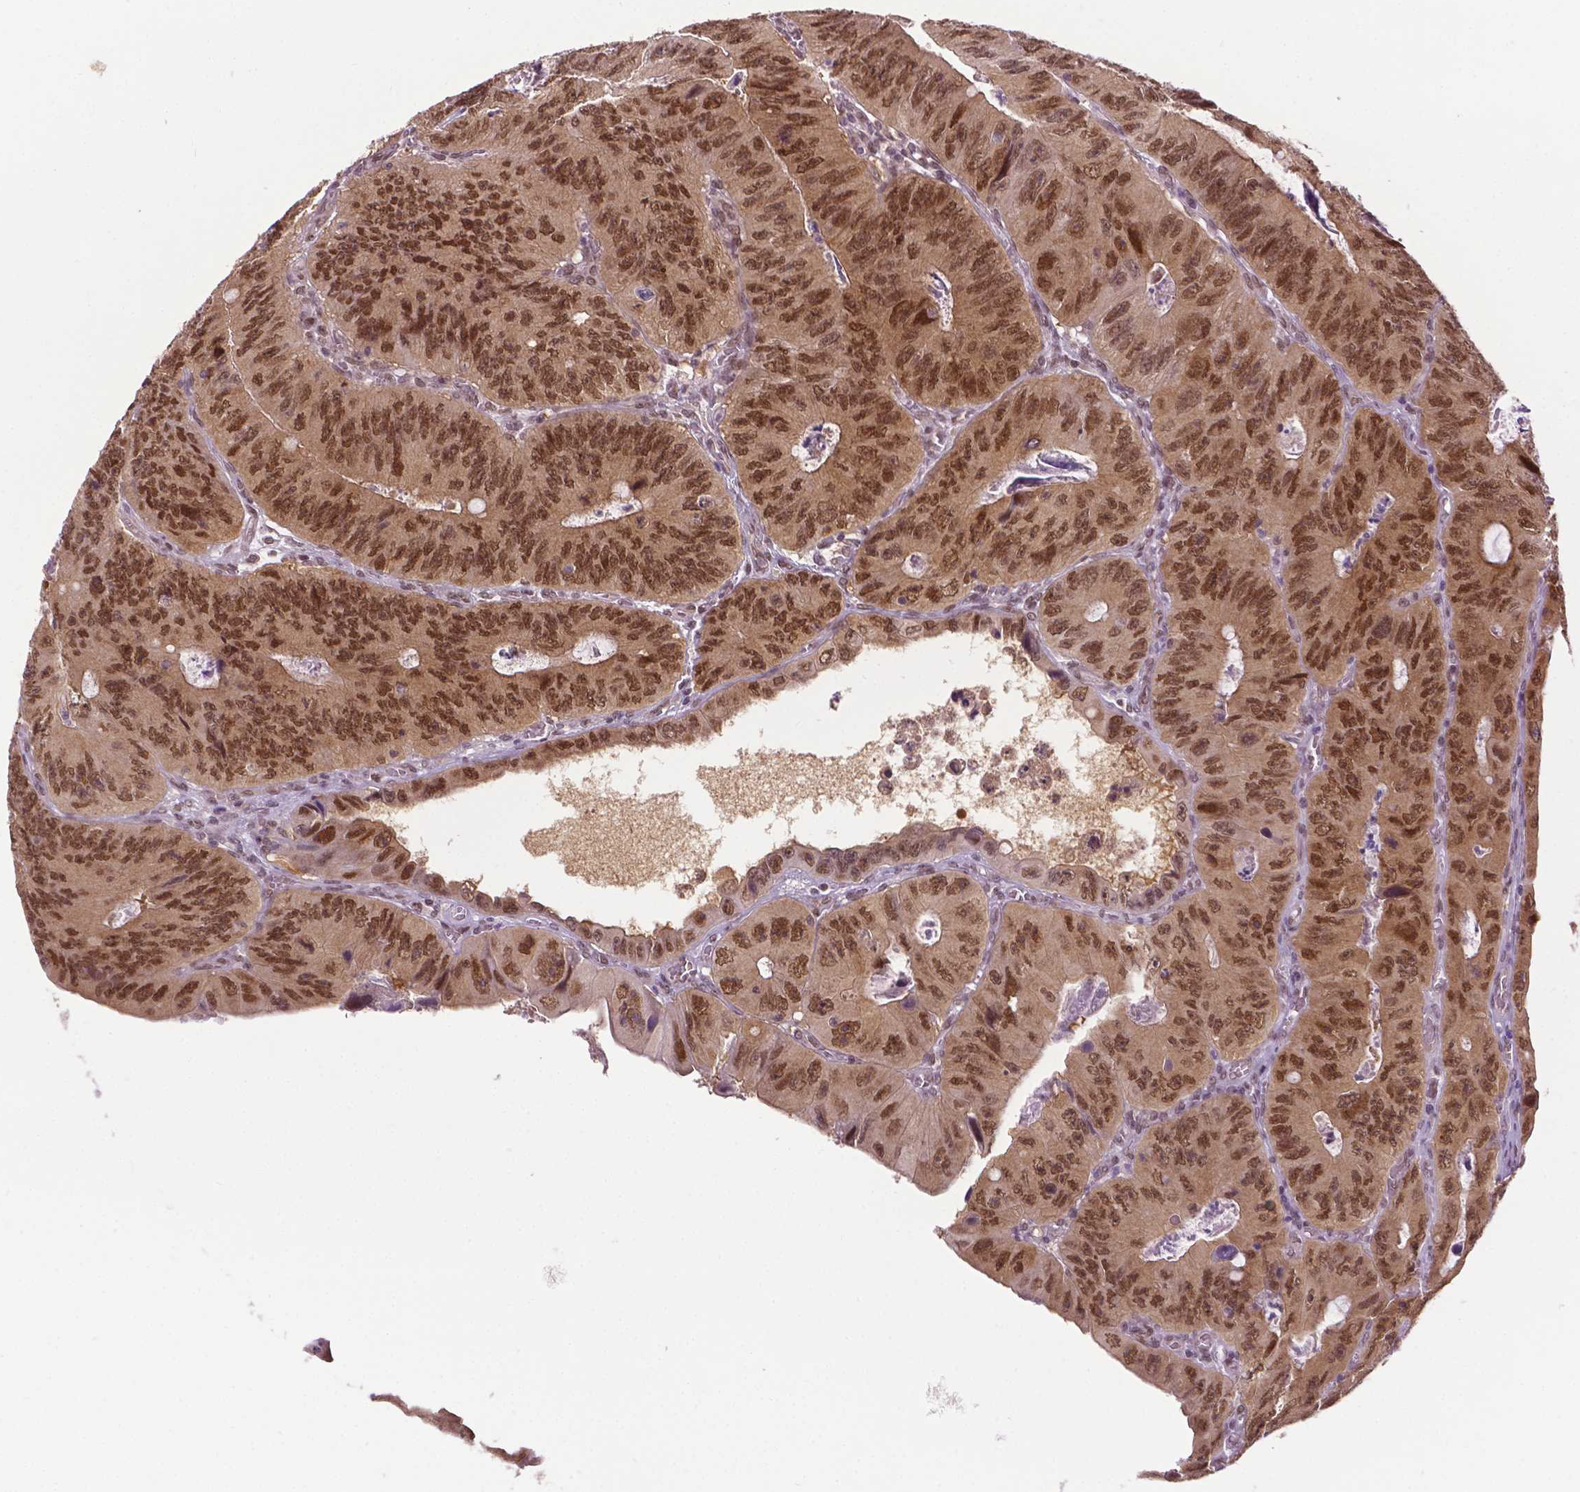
{"staining": {"intensity": "moderate", "quantity": ">75%", "location": "nuclear"}, "tissue": "colorectal cancer", "cell_type": "Tumor cells", "image_type": "cancer", "snomed": [{"axis": "morphology", "description": "Adenocarcinoma, NOS"}, {"axis": "topography", "description": "Colon"}], "caption": "Protein staining of adenocarcinoma (colorectal) tissue shows moderate nuclear expression in approximately >75% of tumor cells. (DAB = brown stain, brightfield microscopy at high magnification).", "gene": "UBQLN4", "patient": {"sex": "female", "age": 84}}